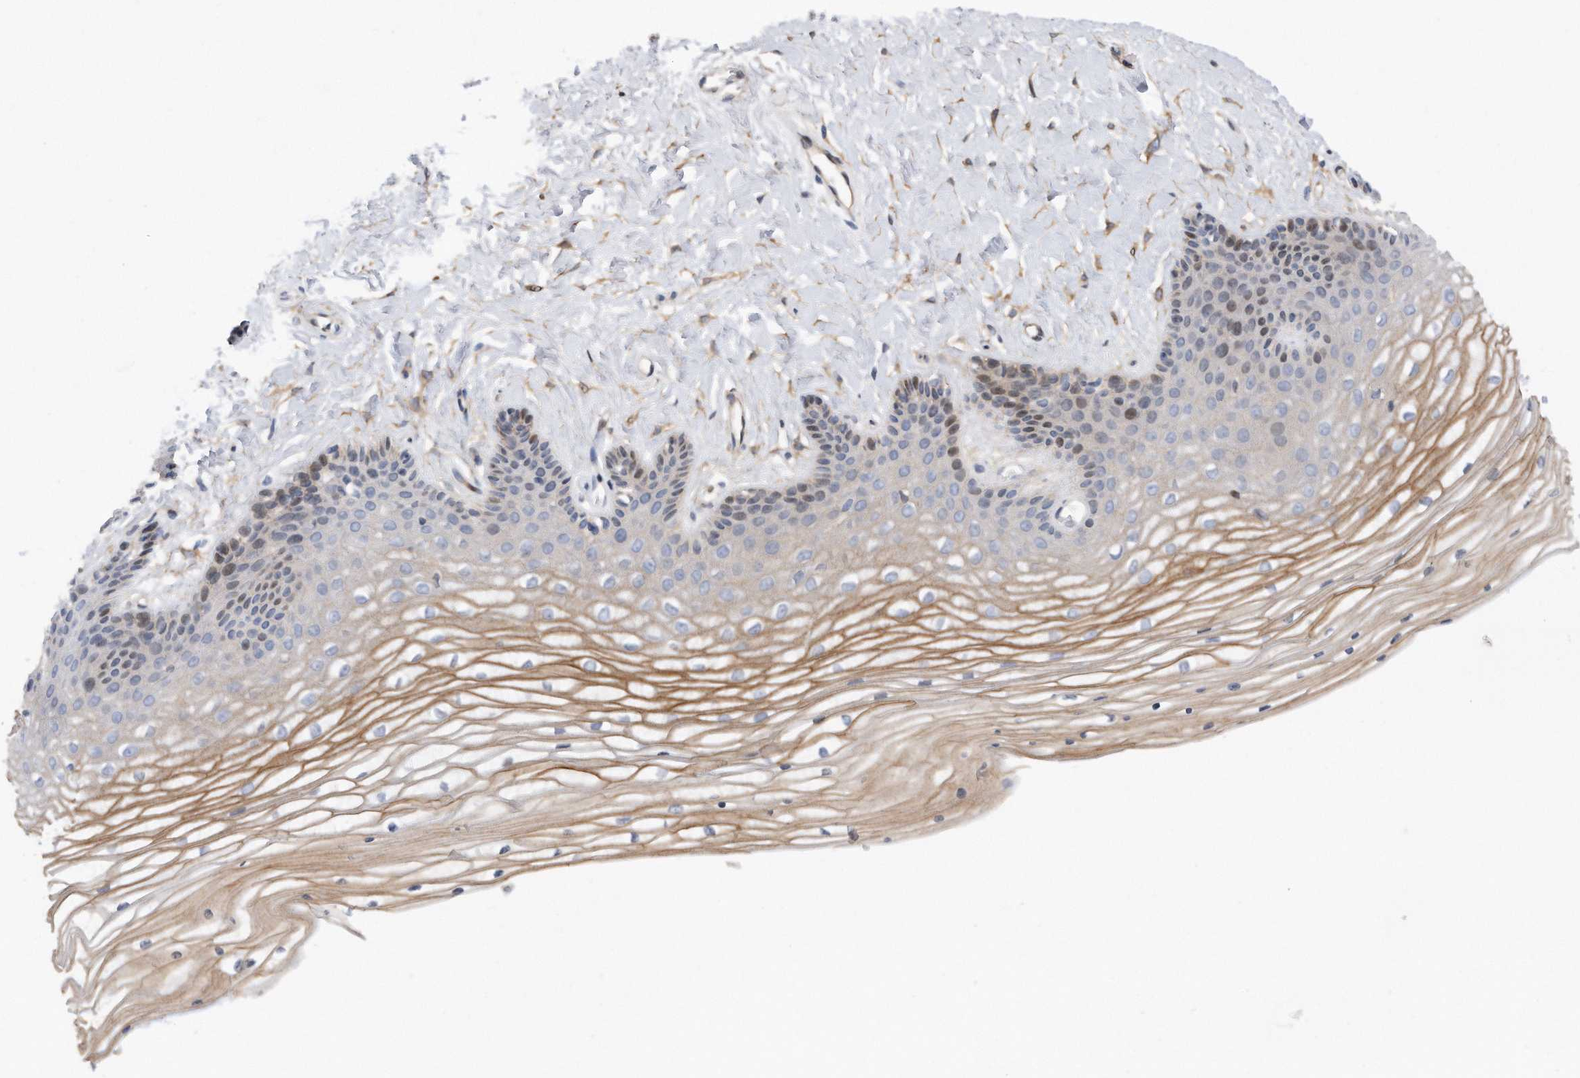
{"staining": {"intensity": "weak", "quantity": "25%-75%", "location": "cytoplasmic/membranous,nuclear"}, "tissue": "vagina", "cell_type": "Squamous epithelial cells", "image_type": "normal", "snomed": [{"axis": "morphology", "description": "Normal tissue, NOS"}, {"axis": "topography", "description": "Vagina"}, {"axis": "topography", "description": "Cervix"}], "caption": "A high-resolution histopathology image shows IHC staining of unremarkable vagina, which exhibits weak cytoplasmic/membranous,nuclear staining in about 25%-75% of squamous epithelial cells. Using DAB (3,3'-diaminobenzidine) (brown) and hematoxylin (blue) stains, captured at high magnification using brightfield microscopy.", "gene": "CDH12", "patient": {"sex": "female", "age": 40}}